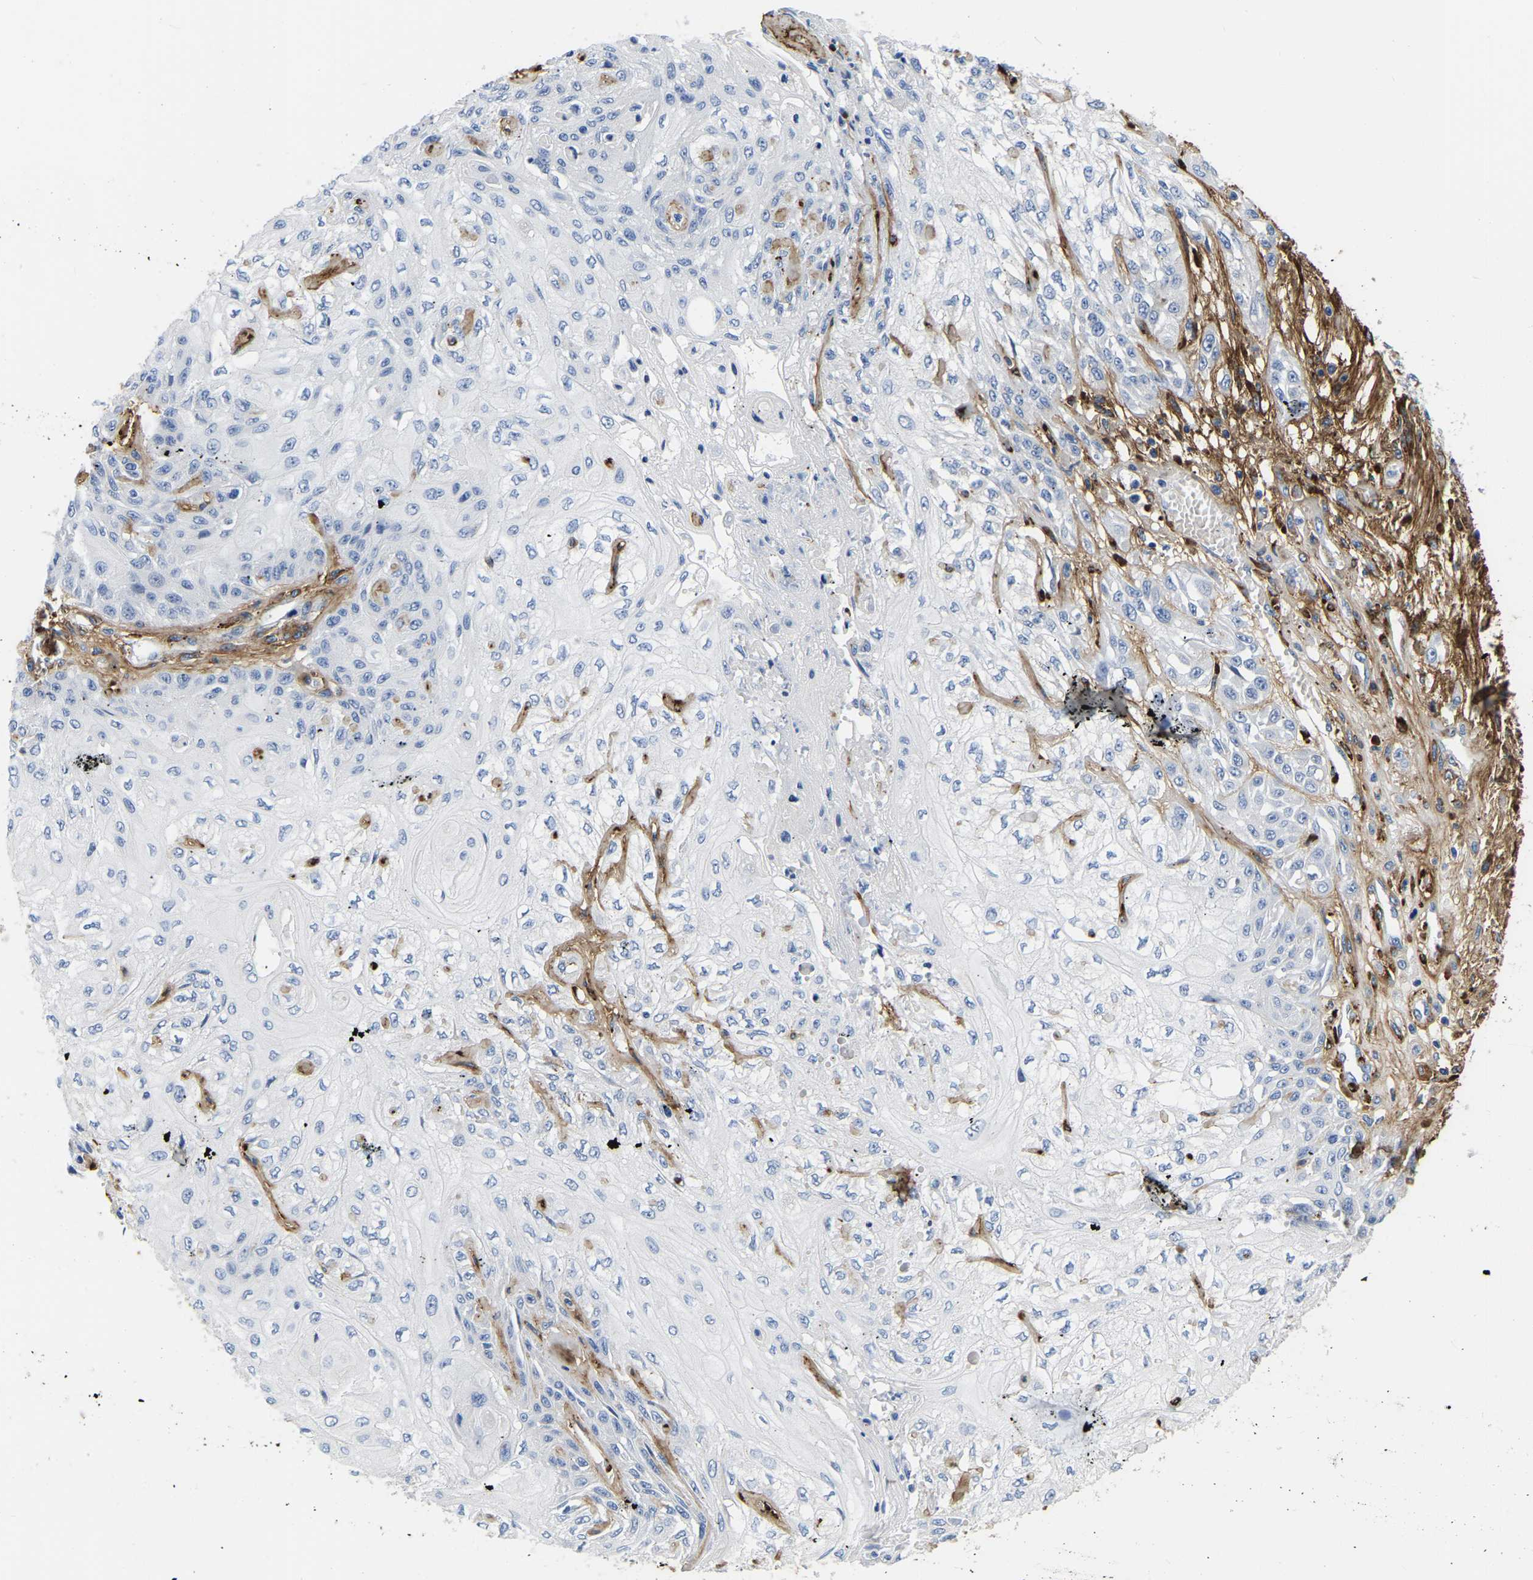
{"staining": {"intensity": "negative", "quantity": "none", "location": "none"}, "tissue": "skin cancer", "cell_type": "Tumor cells", "image_type": "cancer", "snomed": [{"axis": "morphology", "description": "Squamous cell carcinoma, NOS"}, {"axis": "morphology", "description": "Squamous cell carcinoma, metastatic, NOS"}, {"axis": "topography", "description": "Skin"}, {"axis": "topography", "description": "Lymph node"}], "caption": "Skin metastatic squamous cell carcinoma stained for a protein using immunohistochemistry reveals no expression tumor cells.", "gene": "COL6A1", "patient": {"sex": "male", "age": 75}}